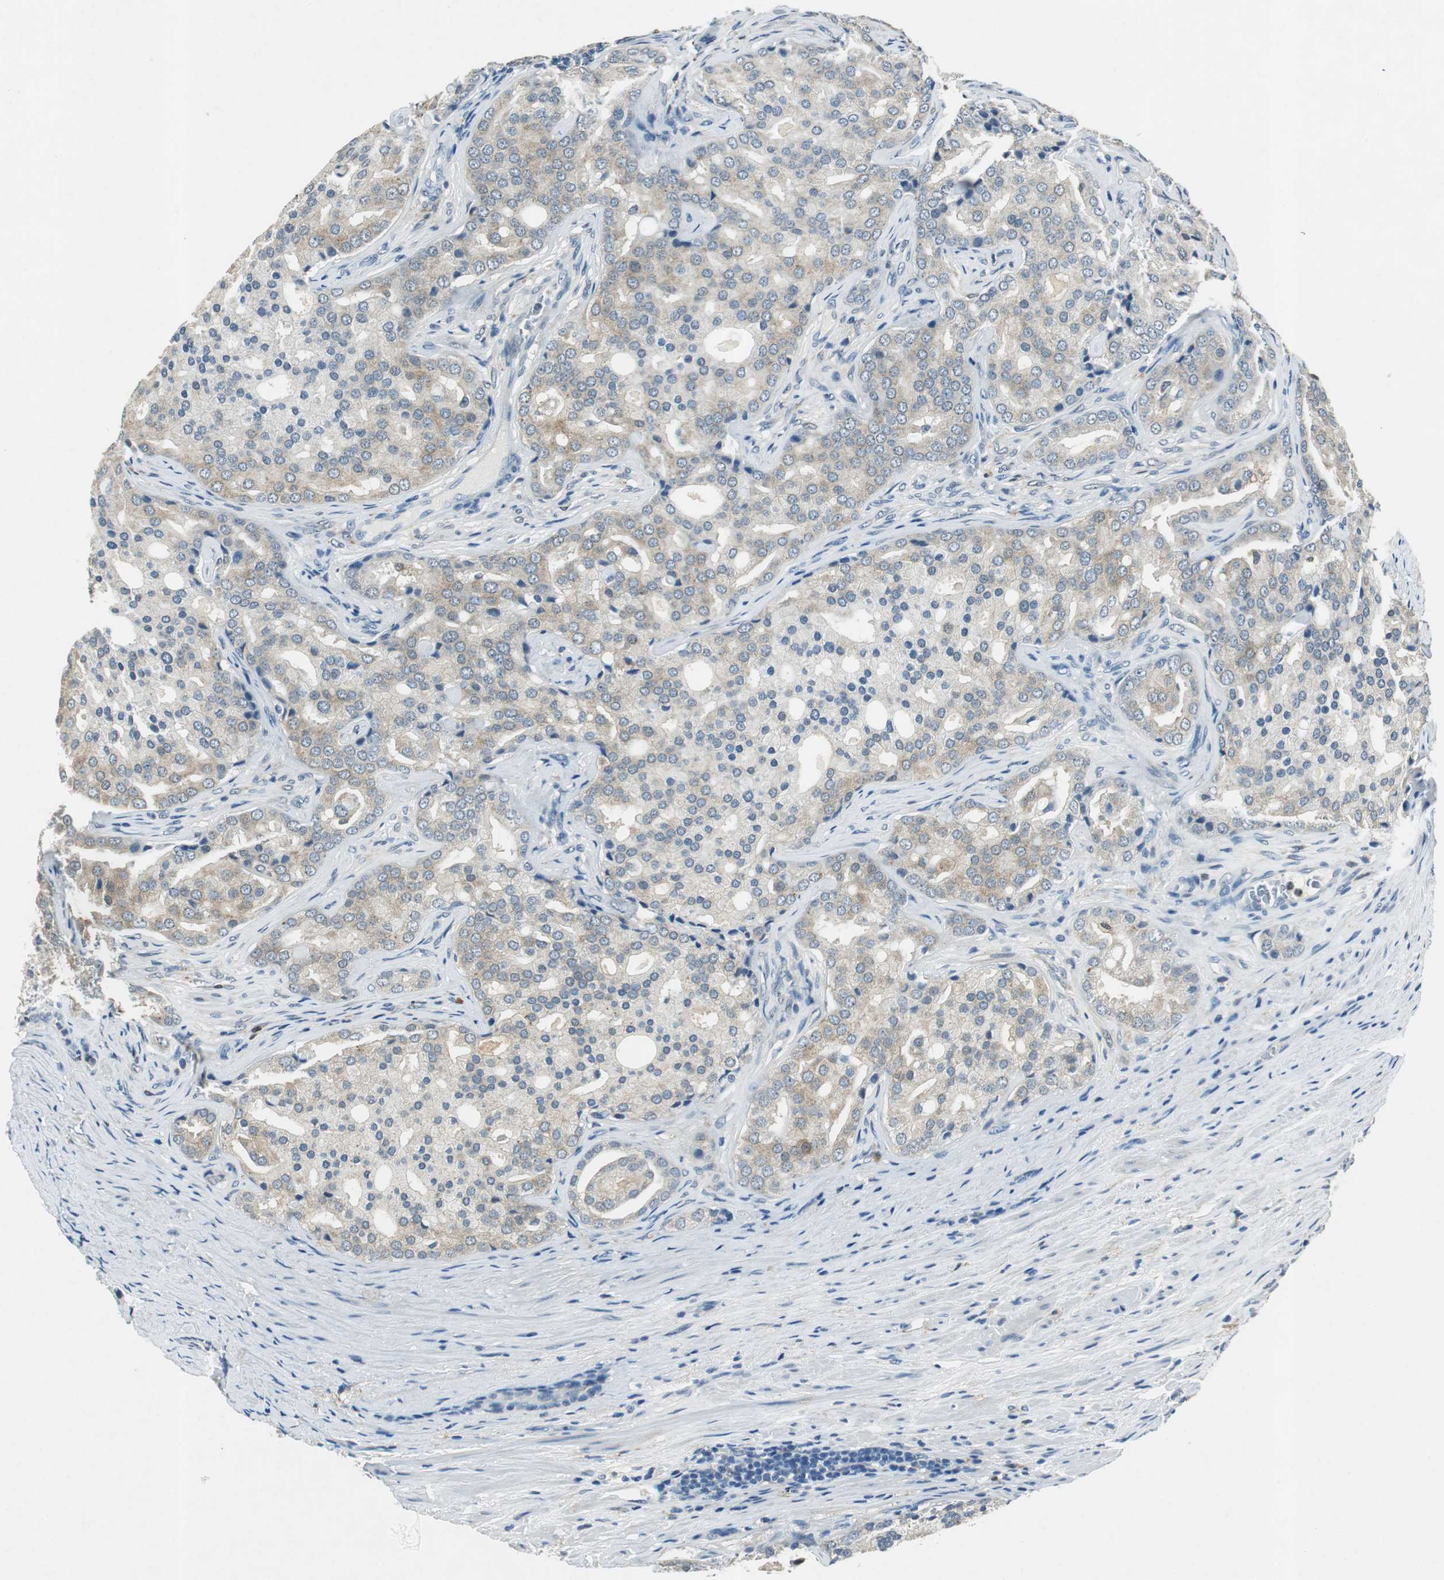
{"staining": {"intensity": "weak", "quantity": "25%-75%", "location": "cytoplasmic/membranous"}, "tissue": "prostate cancer", "cell_type": "Tumor cells", "image_type": "cancer", "snomed": [{"axis": "morphology", "description": "Adenocarcinoma, High grade"}, {"axis": "topography", "description": "Prostate"}], "caption": "Immunohistochemical staining of human prostate cancer (high-grade adenocarcinoma) exhibits low levels of weak cytoplasmic/membranous protein positivity in about 25%-75% of tumor cells. The protein of interest is shown in brown color, while the nuclei are stained blue.", "gene": "ME1", "patient": {"sex": "male", "age": 64}}